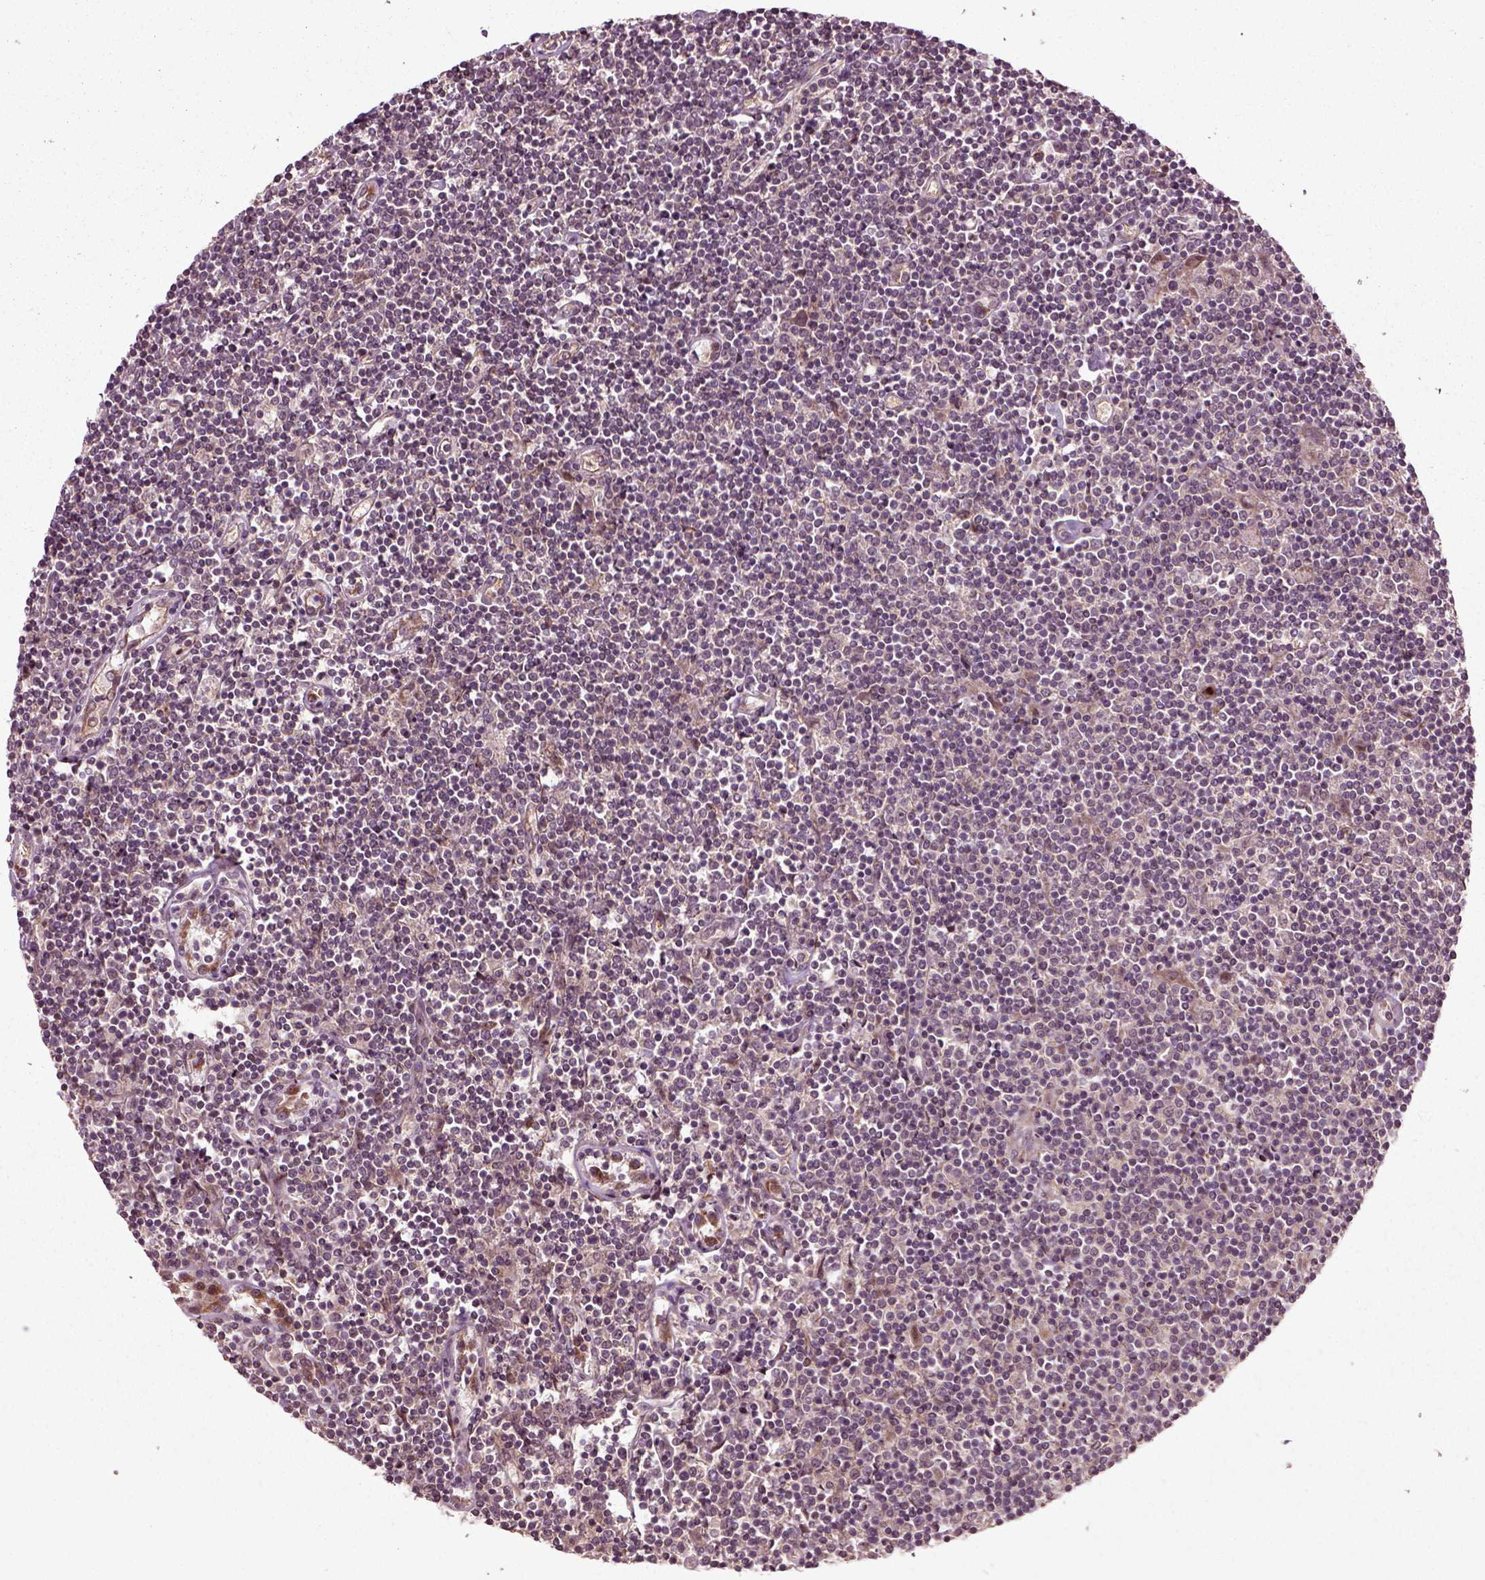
{"staining": {"intensity": "negative", "quantity": "none", "location": "none"}, "tissue": "lymphoma", "cell_type": "Tumor cells", "image_type": "cancer", "snomed": [{"axis": "morphology", "description": "Hodgkin's disease, NOS"}, {"axis": "topography", "description": "Lymph node"}], "caption": "An IHC photomicrograph of lymphoma is shown. There is no staining in tumor cells of lymphoma. Brightfield microscopy of immunohistochemistry stained with DAB (brown) and hematoxylin (blue), captured at high magnification.", "gene": "PLCD3", "patient": {"sex": "male", "age": 40}}